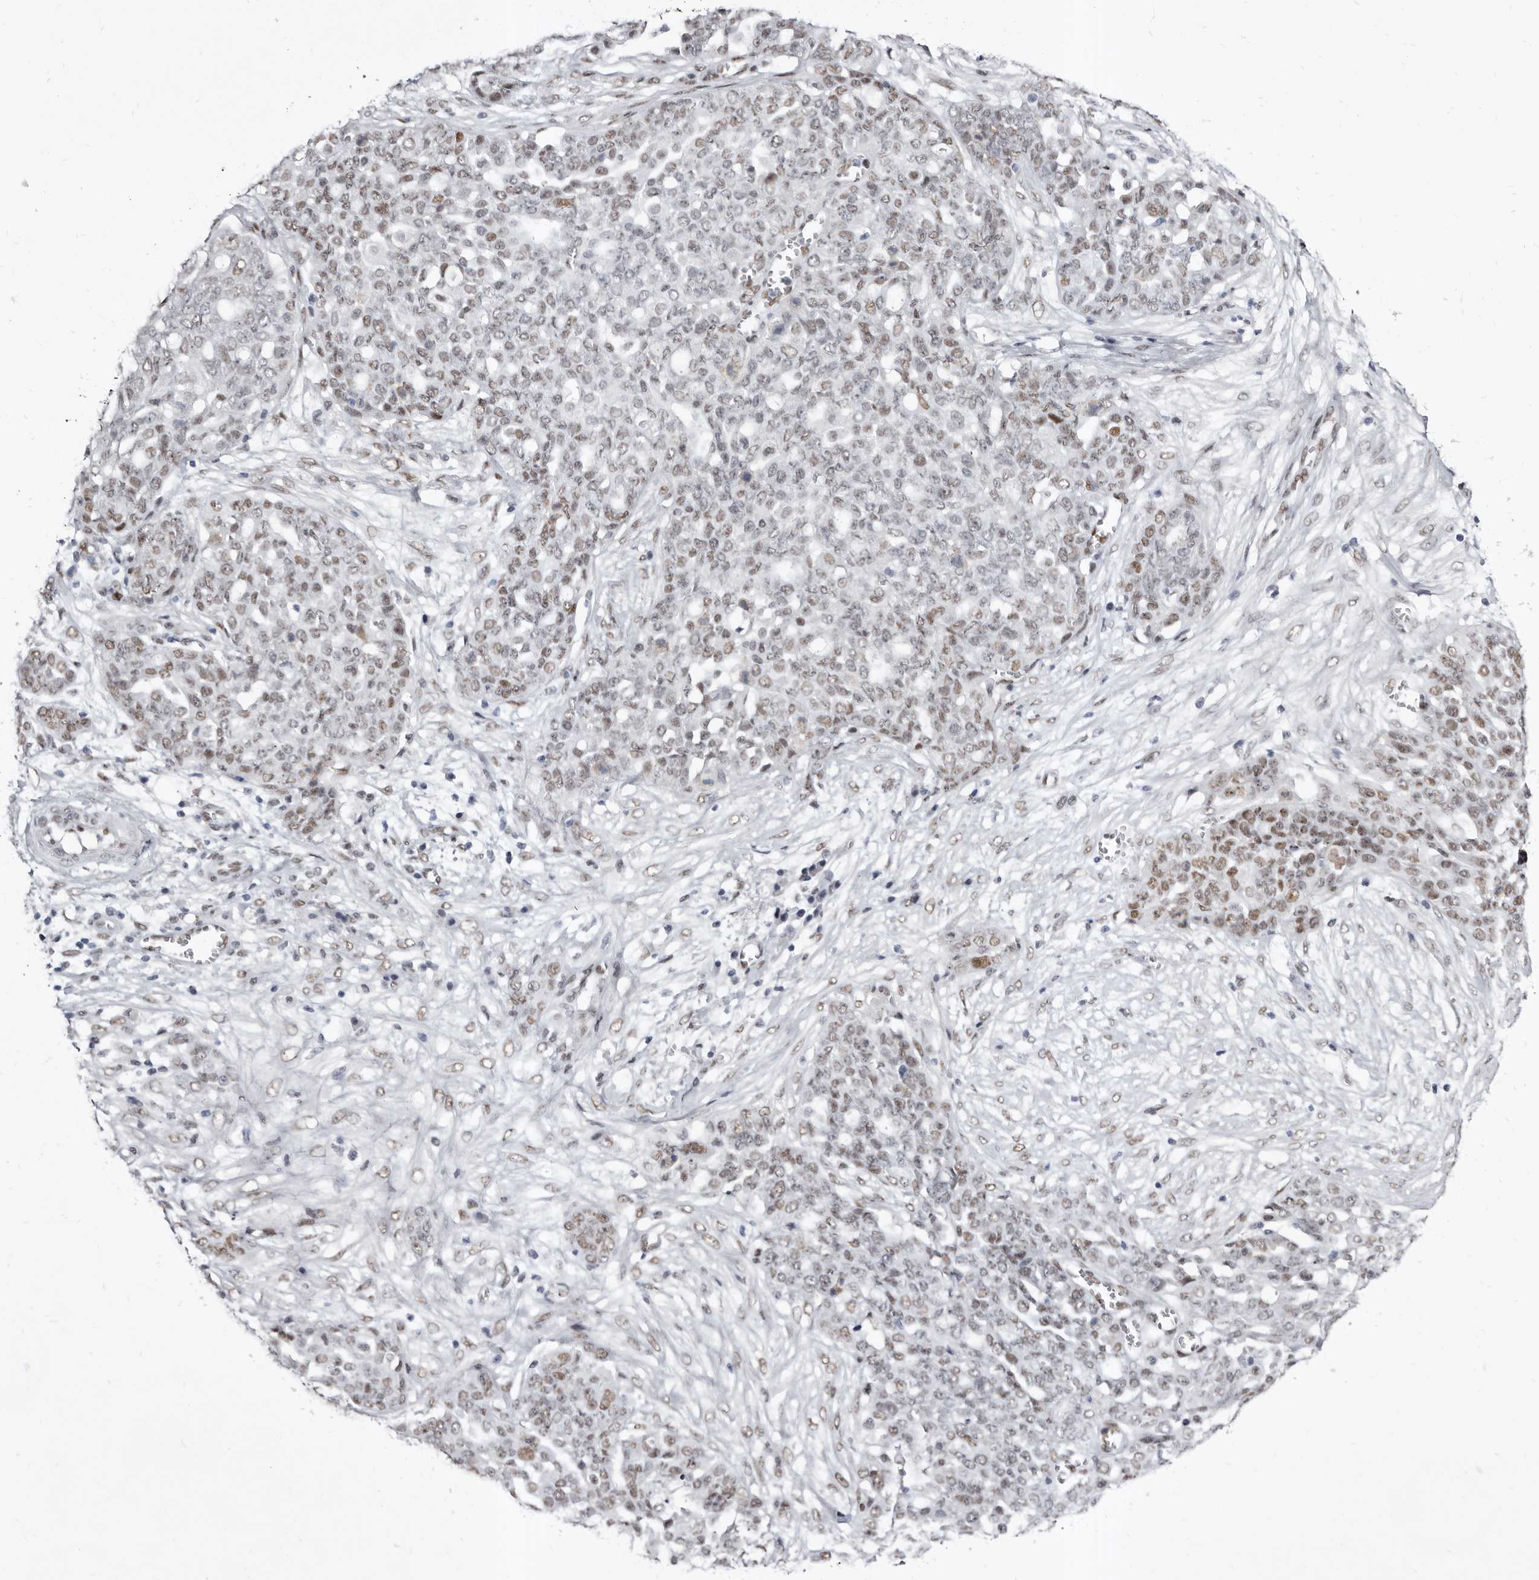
{"staining": {"intensity": "moderate", "quantity": "25%-75%", "location": "nuclear"}, "tissue": "ovarian cancer", "cell_type": "Tumor cells", "image_type": "cancer", "snomed": [{"axis": "morphology", "description": "Cystadenocarcinoma, serous, NOS"}, {"axis": "topography", "description": "Soft tissue"}, {"axis": "topography", "description": "Ovary"}], "caption": "Tumor cells display moderate nuclear staining in about 25%-75% of cells in serous cystadenocarcinoma (ovarian). The staining was performed using DAB to visualize the protein expression in brown, while the nuclei were stained in blue with hematoxylin (Magnification: 20x).", "gene": "ZNF326", "patient": {"sex": "female", "age": 57}}